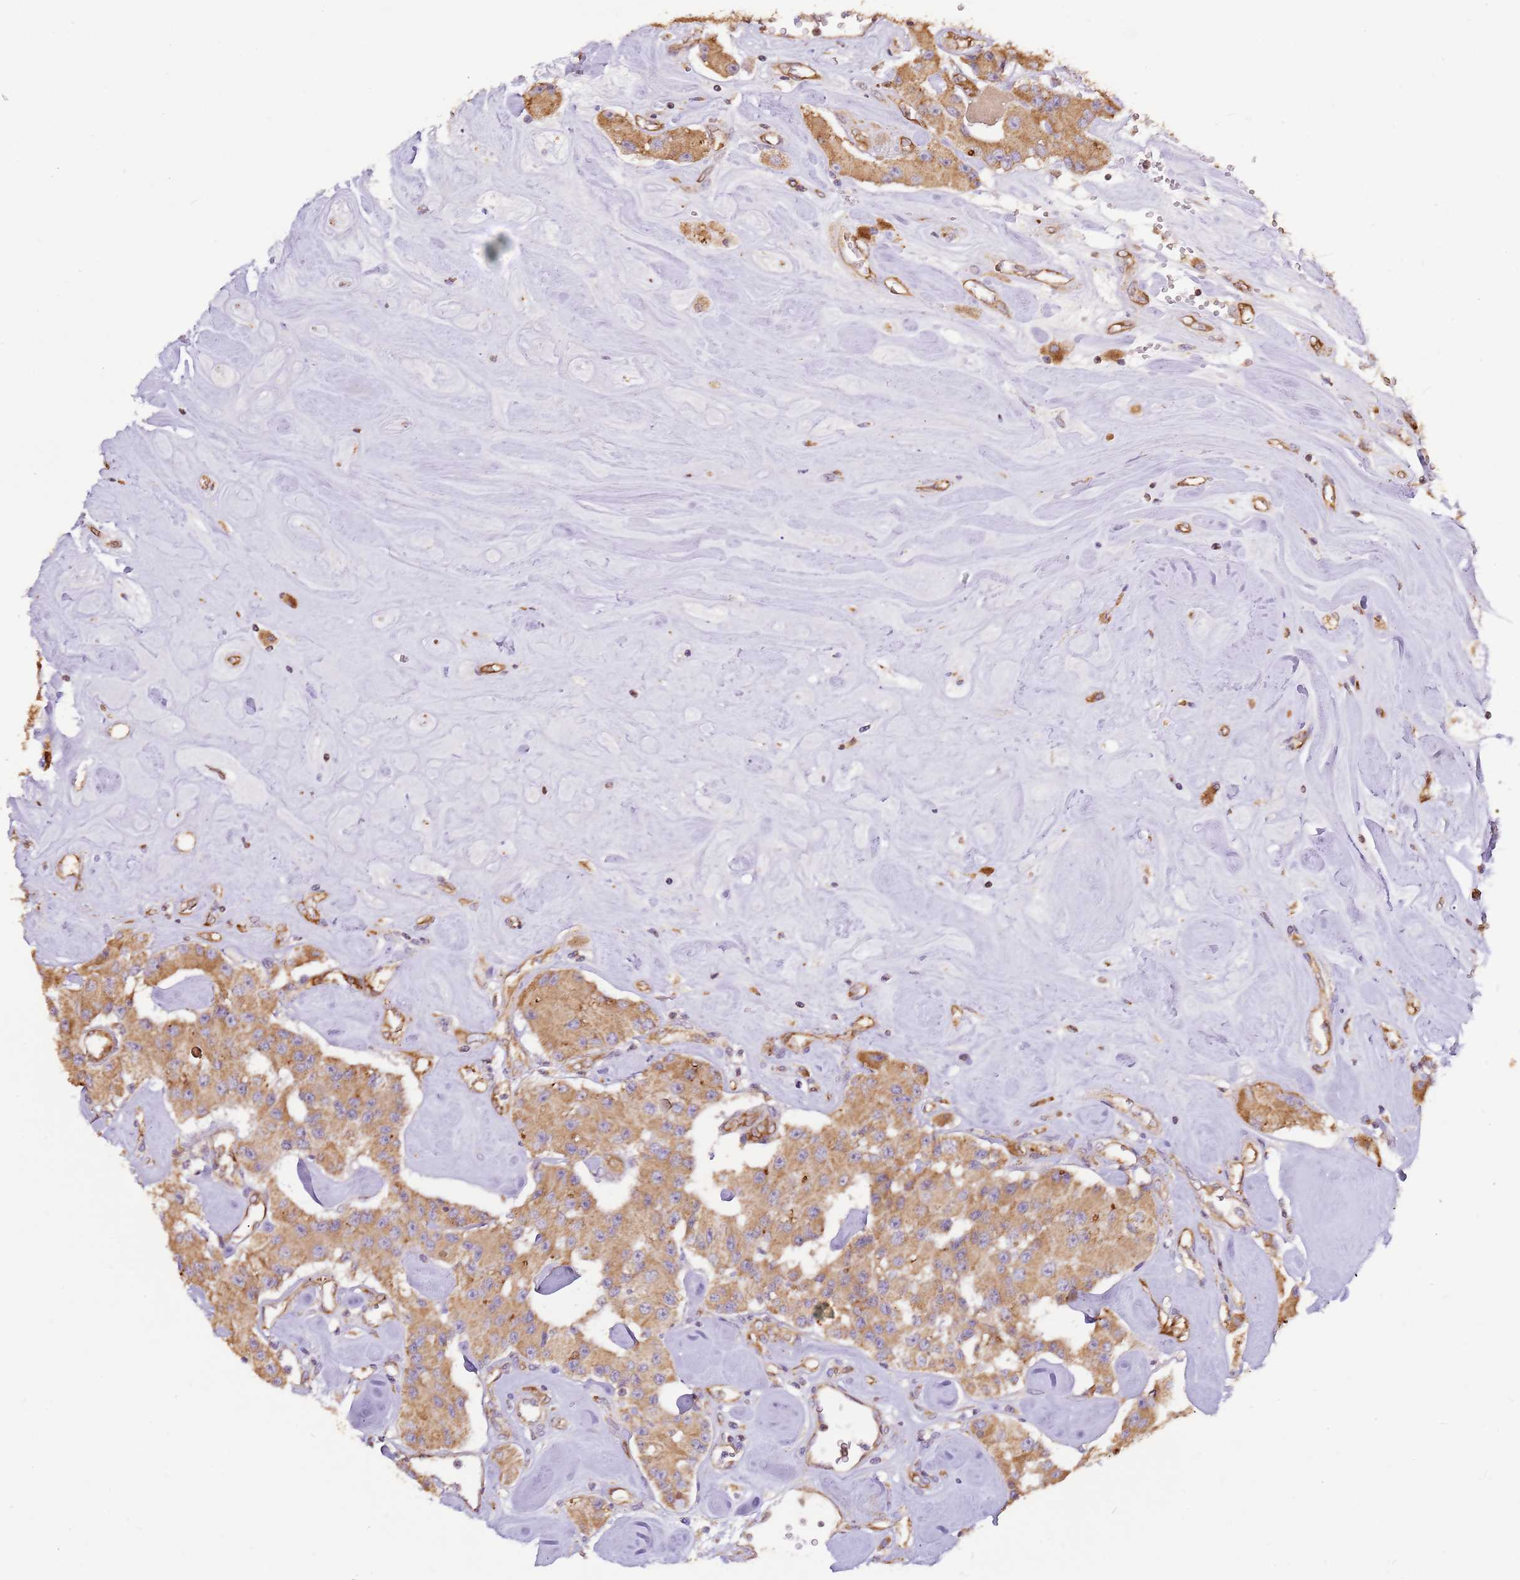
{"staining": {"intensity": "moderate", "quantity": ">75%", "location": "cytoplasmic/membranous"}, "tissue": "carcinoid", "cell_type": "Tumor cells", "image_type": "cancer", "snomed": [{"axis": "morphology", "description": "Carcinoid, malignant, NOS"}, {"axis": "topography", "description": "Pancreas"}], "caption": "Immunohistochemistry of carcinoid exhibits medium levels of moderate cytoplasmic/membranous positivity in approximately >75% of tumor cells.", "gene": "DOCK9", "patient": {"sex": "male", "age": 41}}